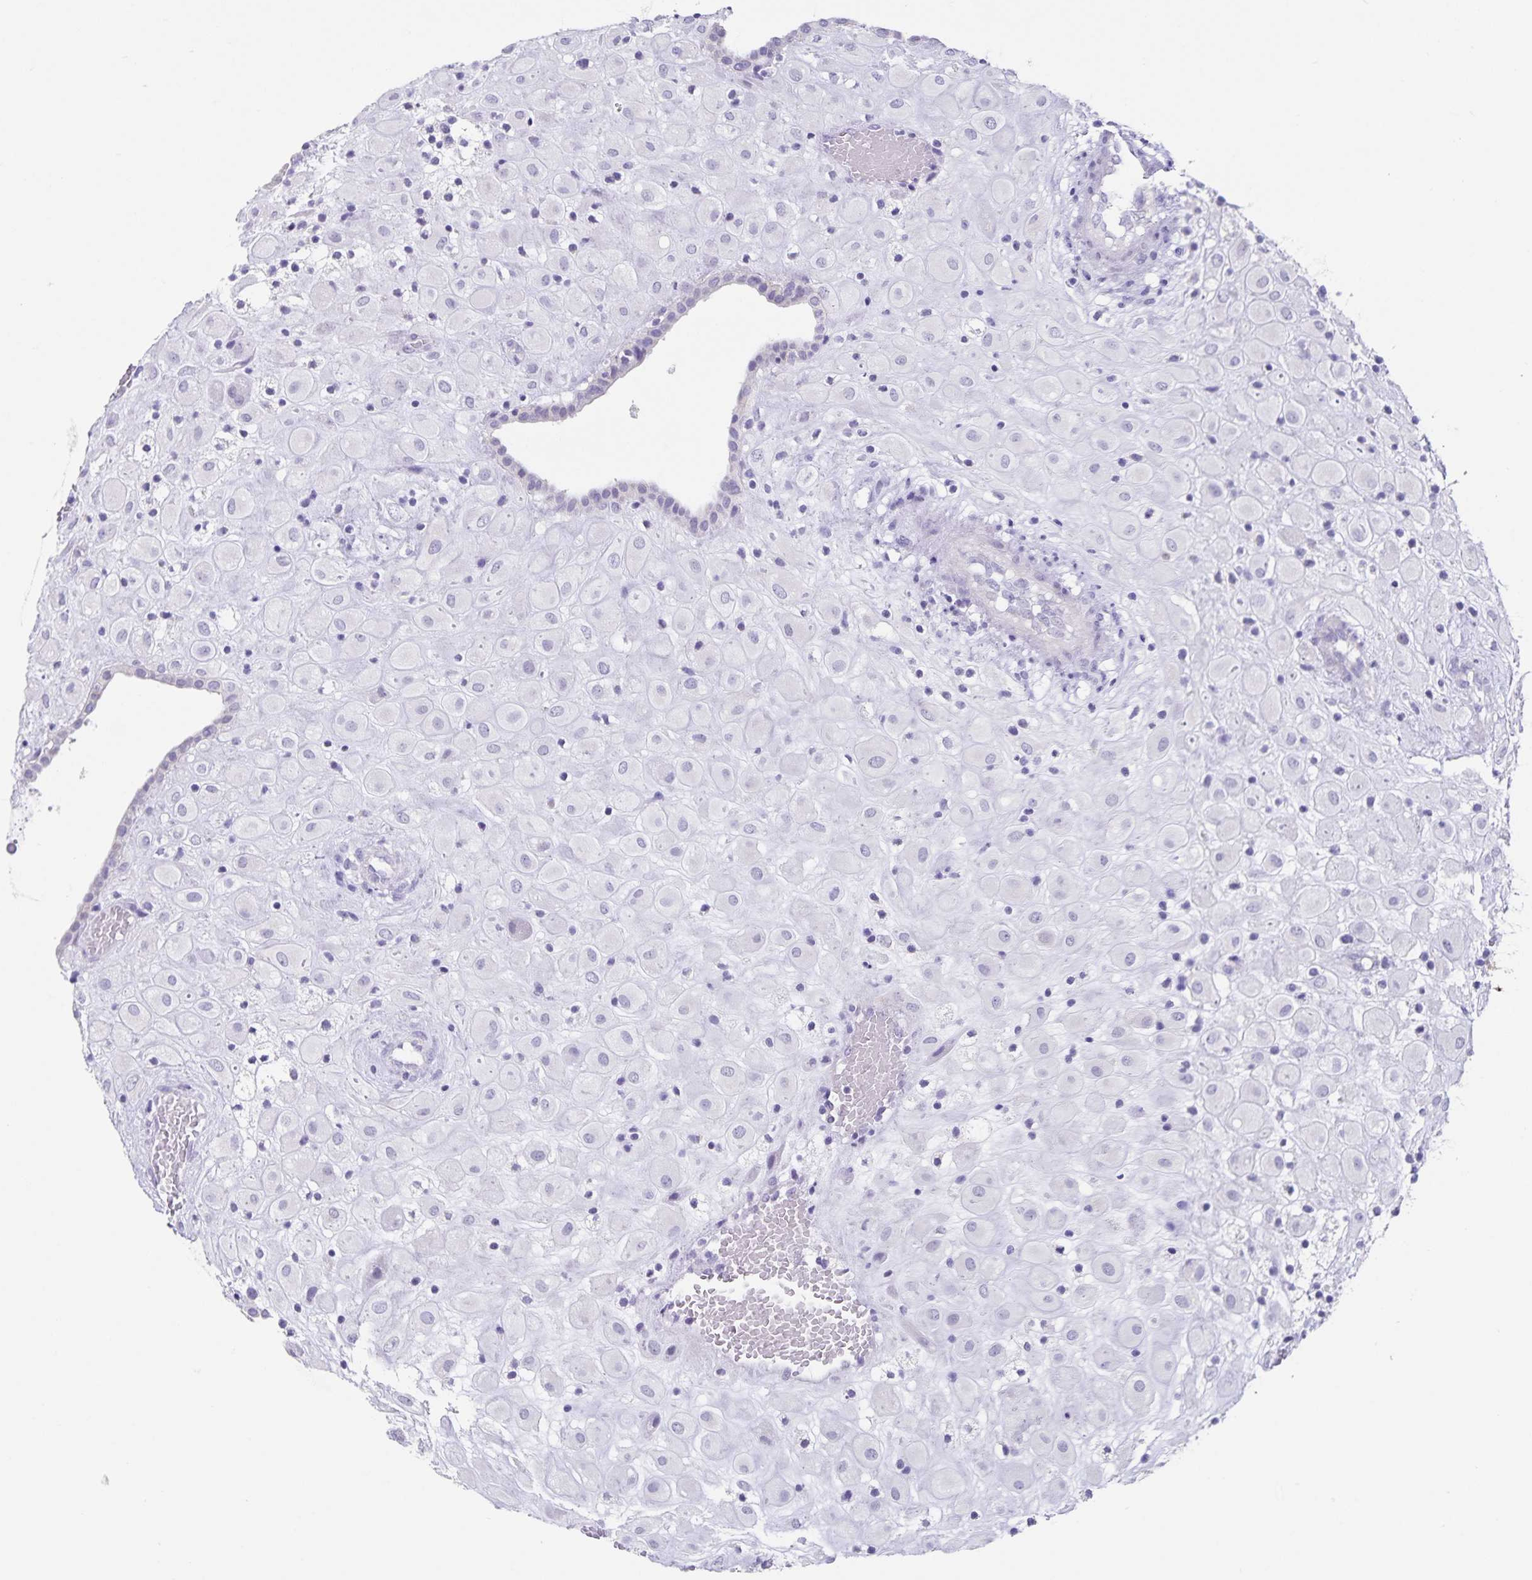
{"staining": {"intensity": "negative", "quantity": "none", "location": "none"}, "tissue": "placenta", "cell_type": "Decidual cells", "image_type": "normal", "snomed": [{"axis": "morphology", "description": "Normal tissue, NOS"}, {"axis": "topography", "description": "Placenta"}], "caption": "Protein analysis of unremarkable placenta reveals no significant staining in decidual cells. The staining is performed using DAB brown chromogen with nuclei counter-stained in using hematoxylin.", "gene": "SYNM", "patient": {"sex": "female", "age": 24}}